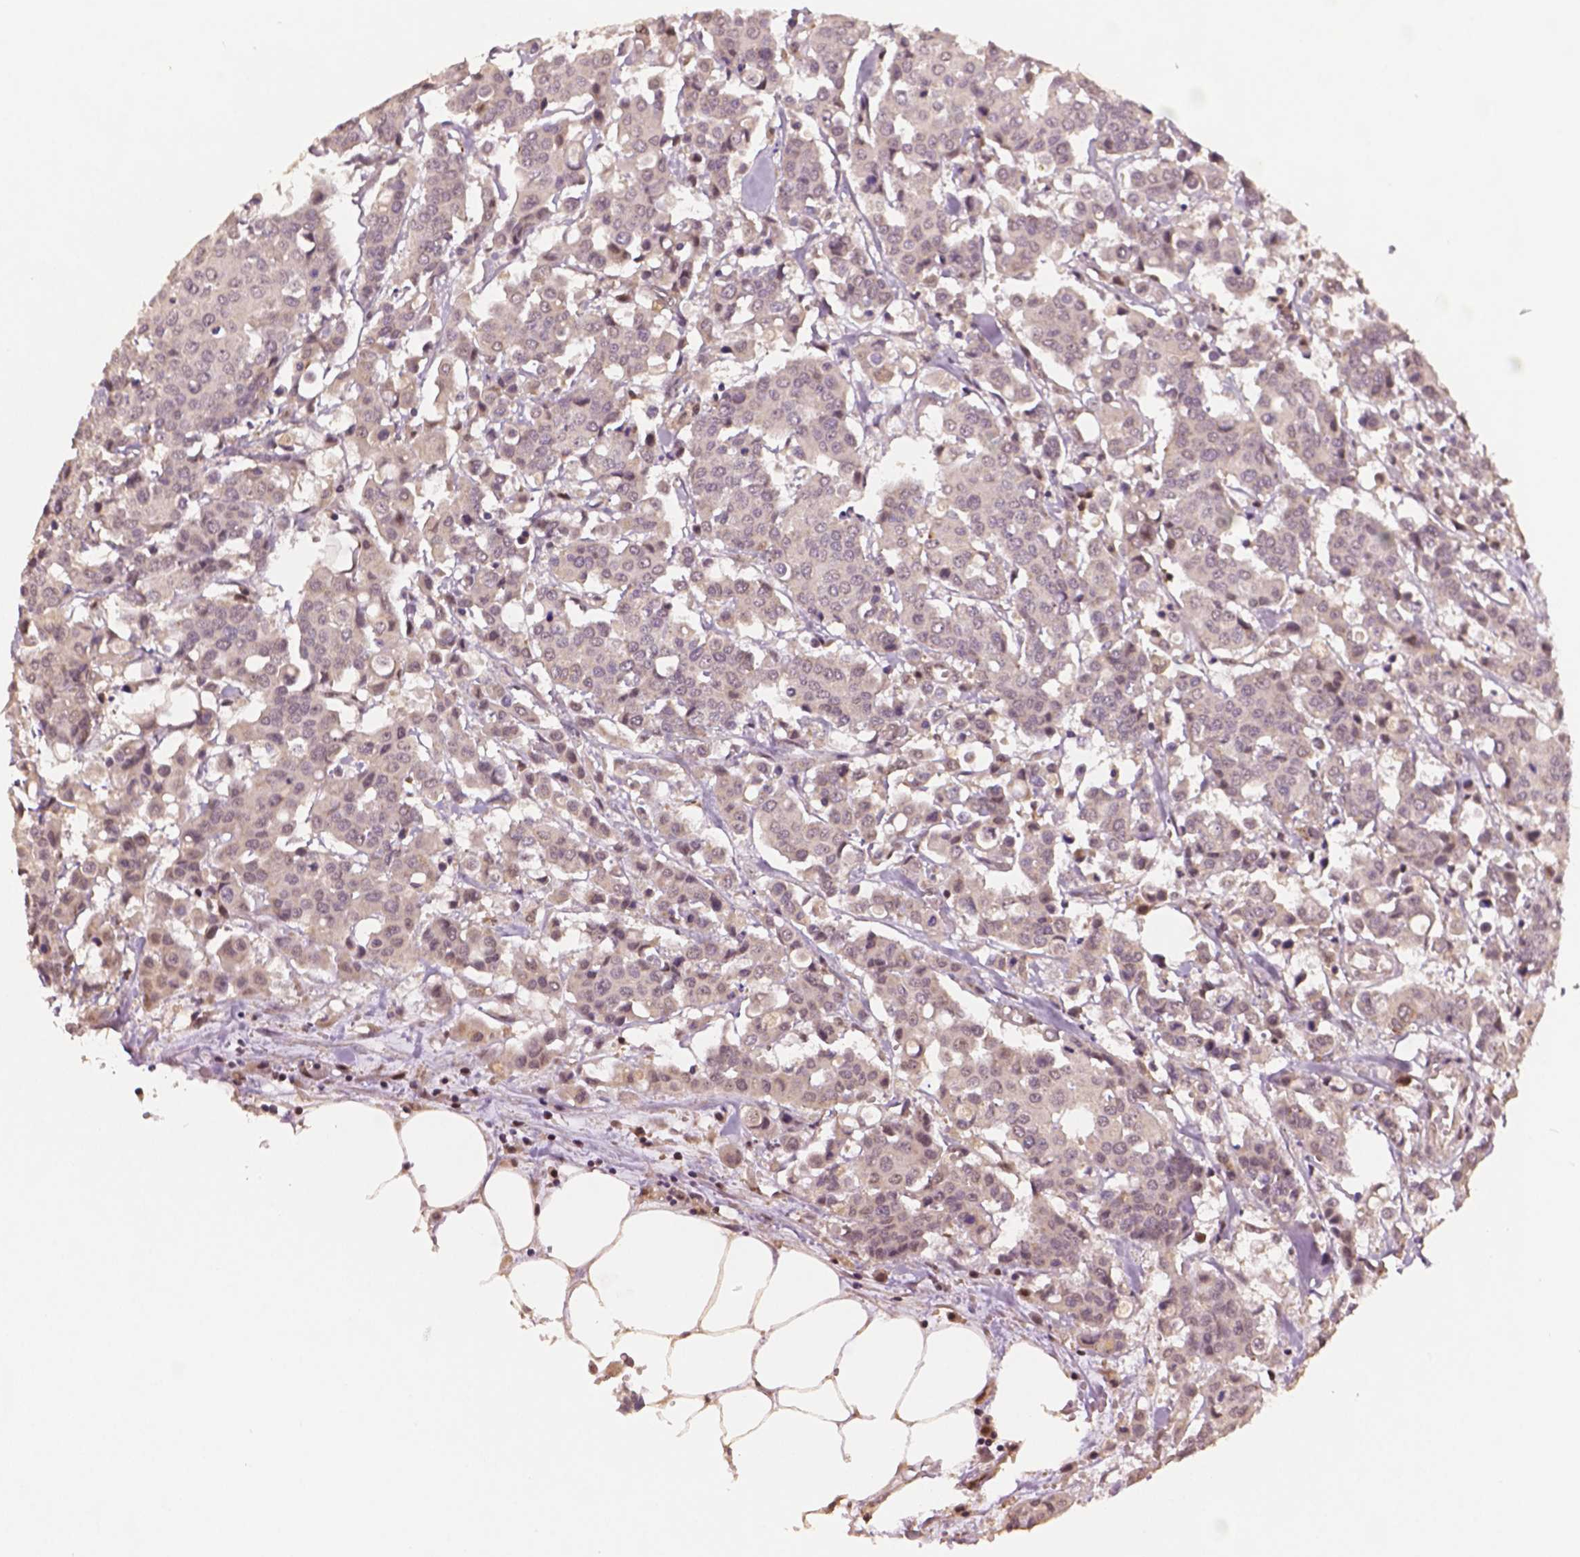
{"staining": {"intensity": "weak", "quantity": "<25%", "location": "nuclear"}, "tissue": "carcinoid", "cell_type": "Tumor cells", "image_type": "cancer", "snomed": [{"axis": "morphology", "description": "Carcinoid, malignant, NOS"}, {"axis": "topography", "description": "Colon"}], "caption": "Tumor cells are negative for brown protein staining in malignant carcinoid.", "gene": "STAT3", "patient": {"sex": "male", "age": 81}}